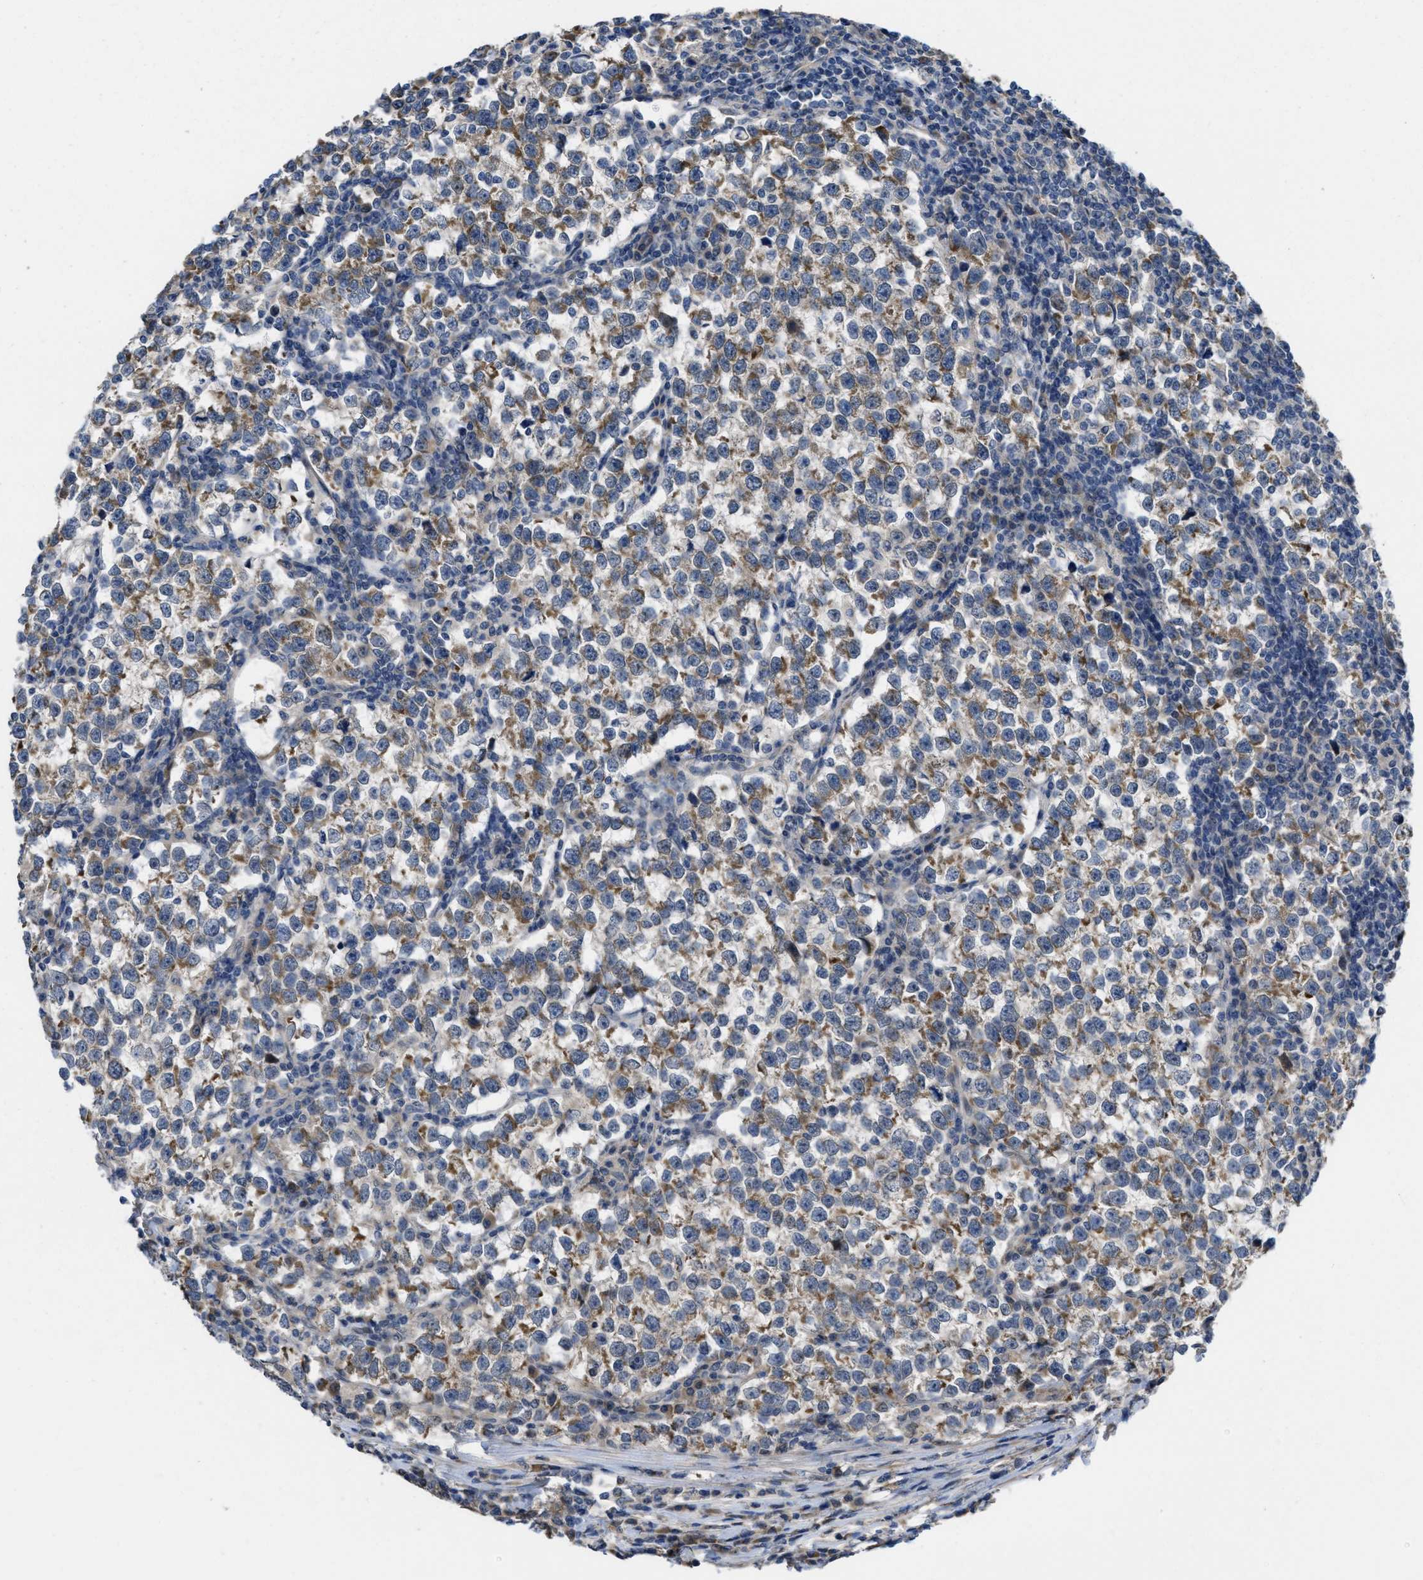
{"staining": {"intensity": "moderate", "quantity": ">75%", "location": "cytoplasmic/membranous"}, "tissue": "testis cancer", "cell_type": "Tumor cells", "image_type": "cancer", "snomed": [{"axis": "morphology", "description": "Normal tissue, NOS"}, {"axis": "morphology", "description": "Seminoma, NOS"}, {"axis": "topography", "description": "Testis"}], "caption": "DAB immunohistochemical staining of human testis cancer (seminoma) displays moderate cytoplasmic/membranous protein expression in about >75% of tumor cells. (DAB IHC with brightfield microscopy, high magnification).", "gene": "CDPF1", "patient": {"sex": "male", "age": 43}}